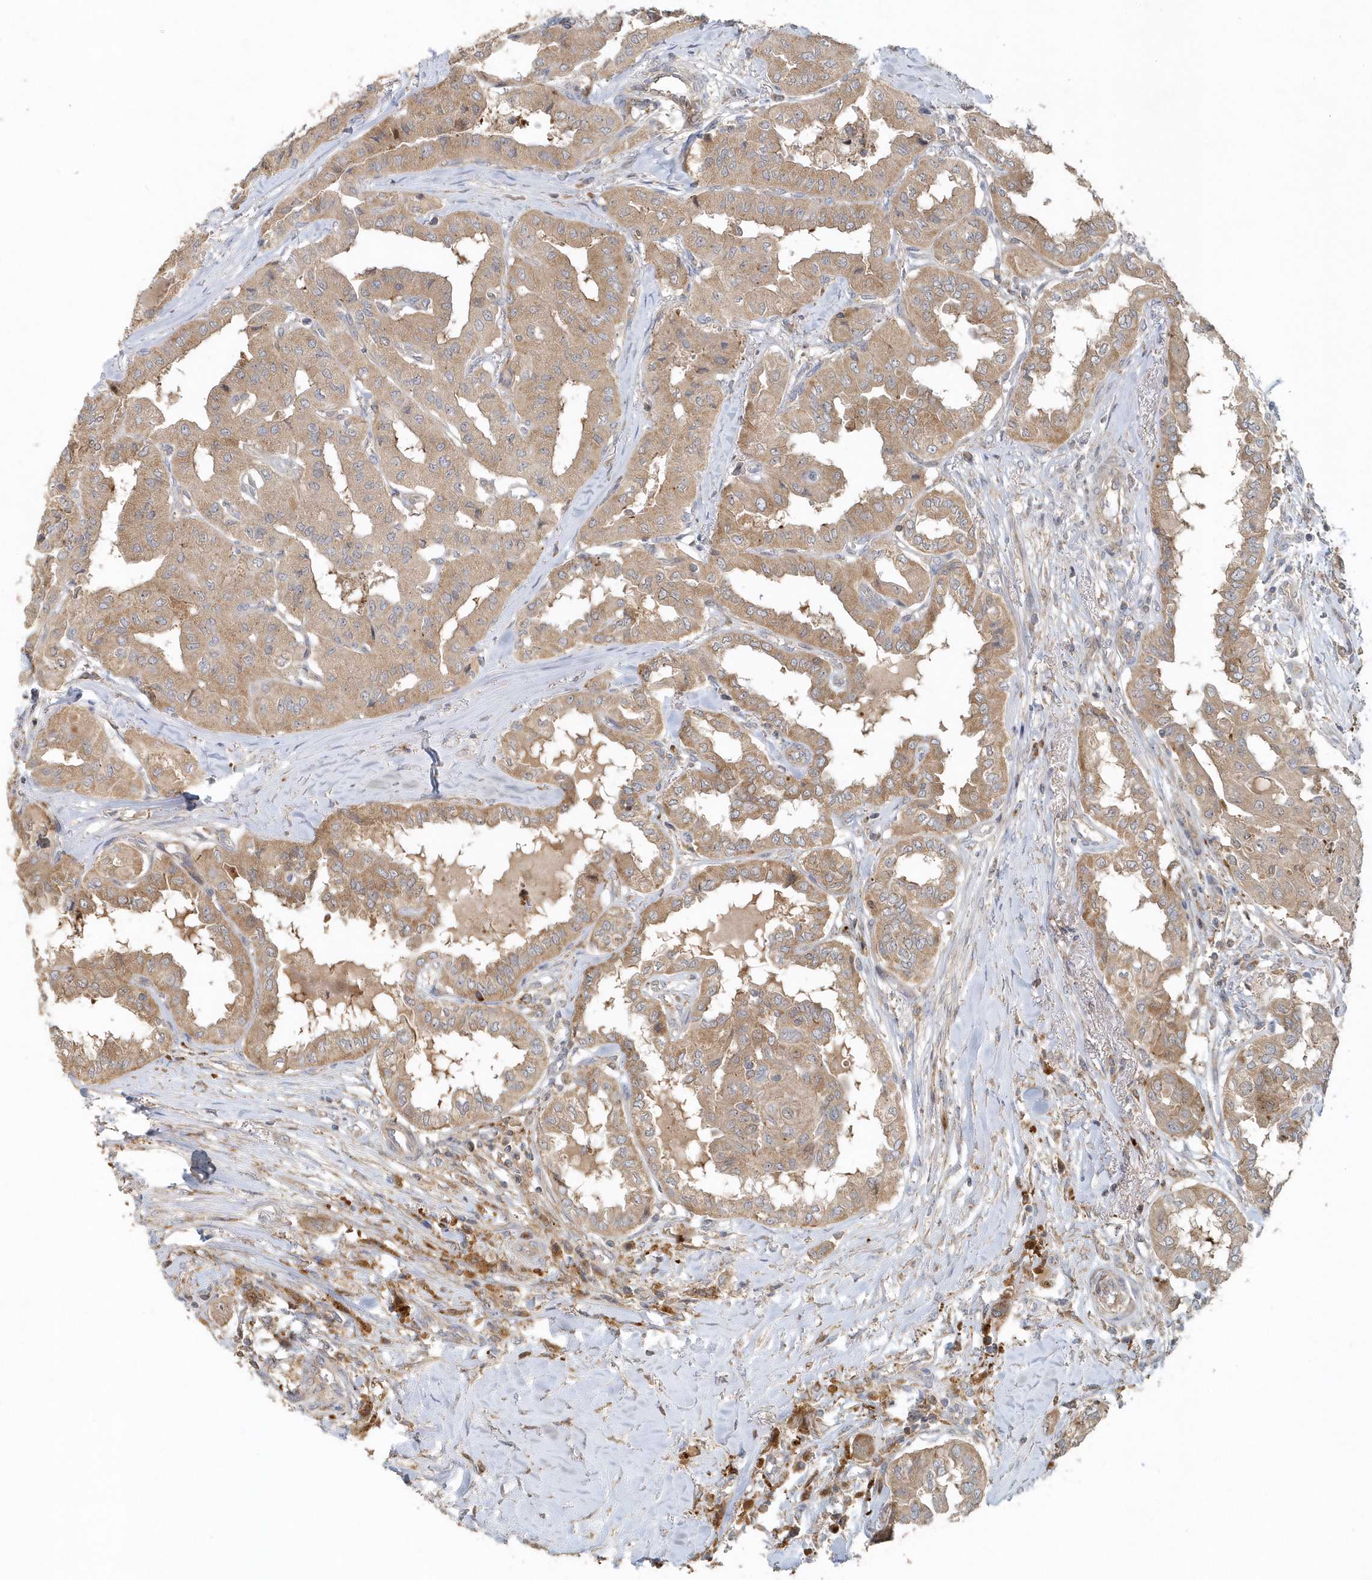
{"staining": {"intensity": "moderate", "quantity": ">75%", "location": "cytoplasmic/membranous"}, "tissue": "thyroid cancer", "cell_type": "Tumor cells", "image_type": "cancer", "snomed": [{"axis": "morphology", "description": "Papillary adenocarcinoma, NOS"}, {"axis": "topography", "description": "Thyroid gland"}], "caption": "An image of human thyroid papillary adenocarcinoma stained for a protein demonstrates moderate cytoplasmic/membranous brown staining in tumor cells.", "gene": "MMUT", "patient": {"sex": "female", "age": 59}}